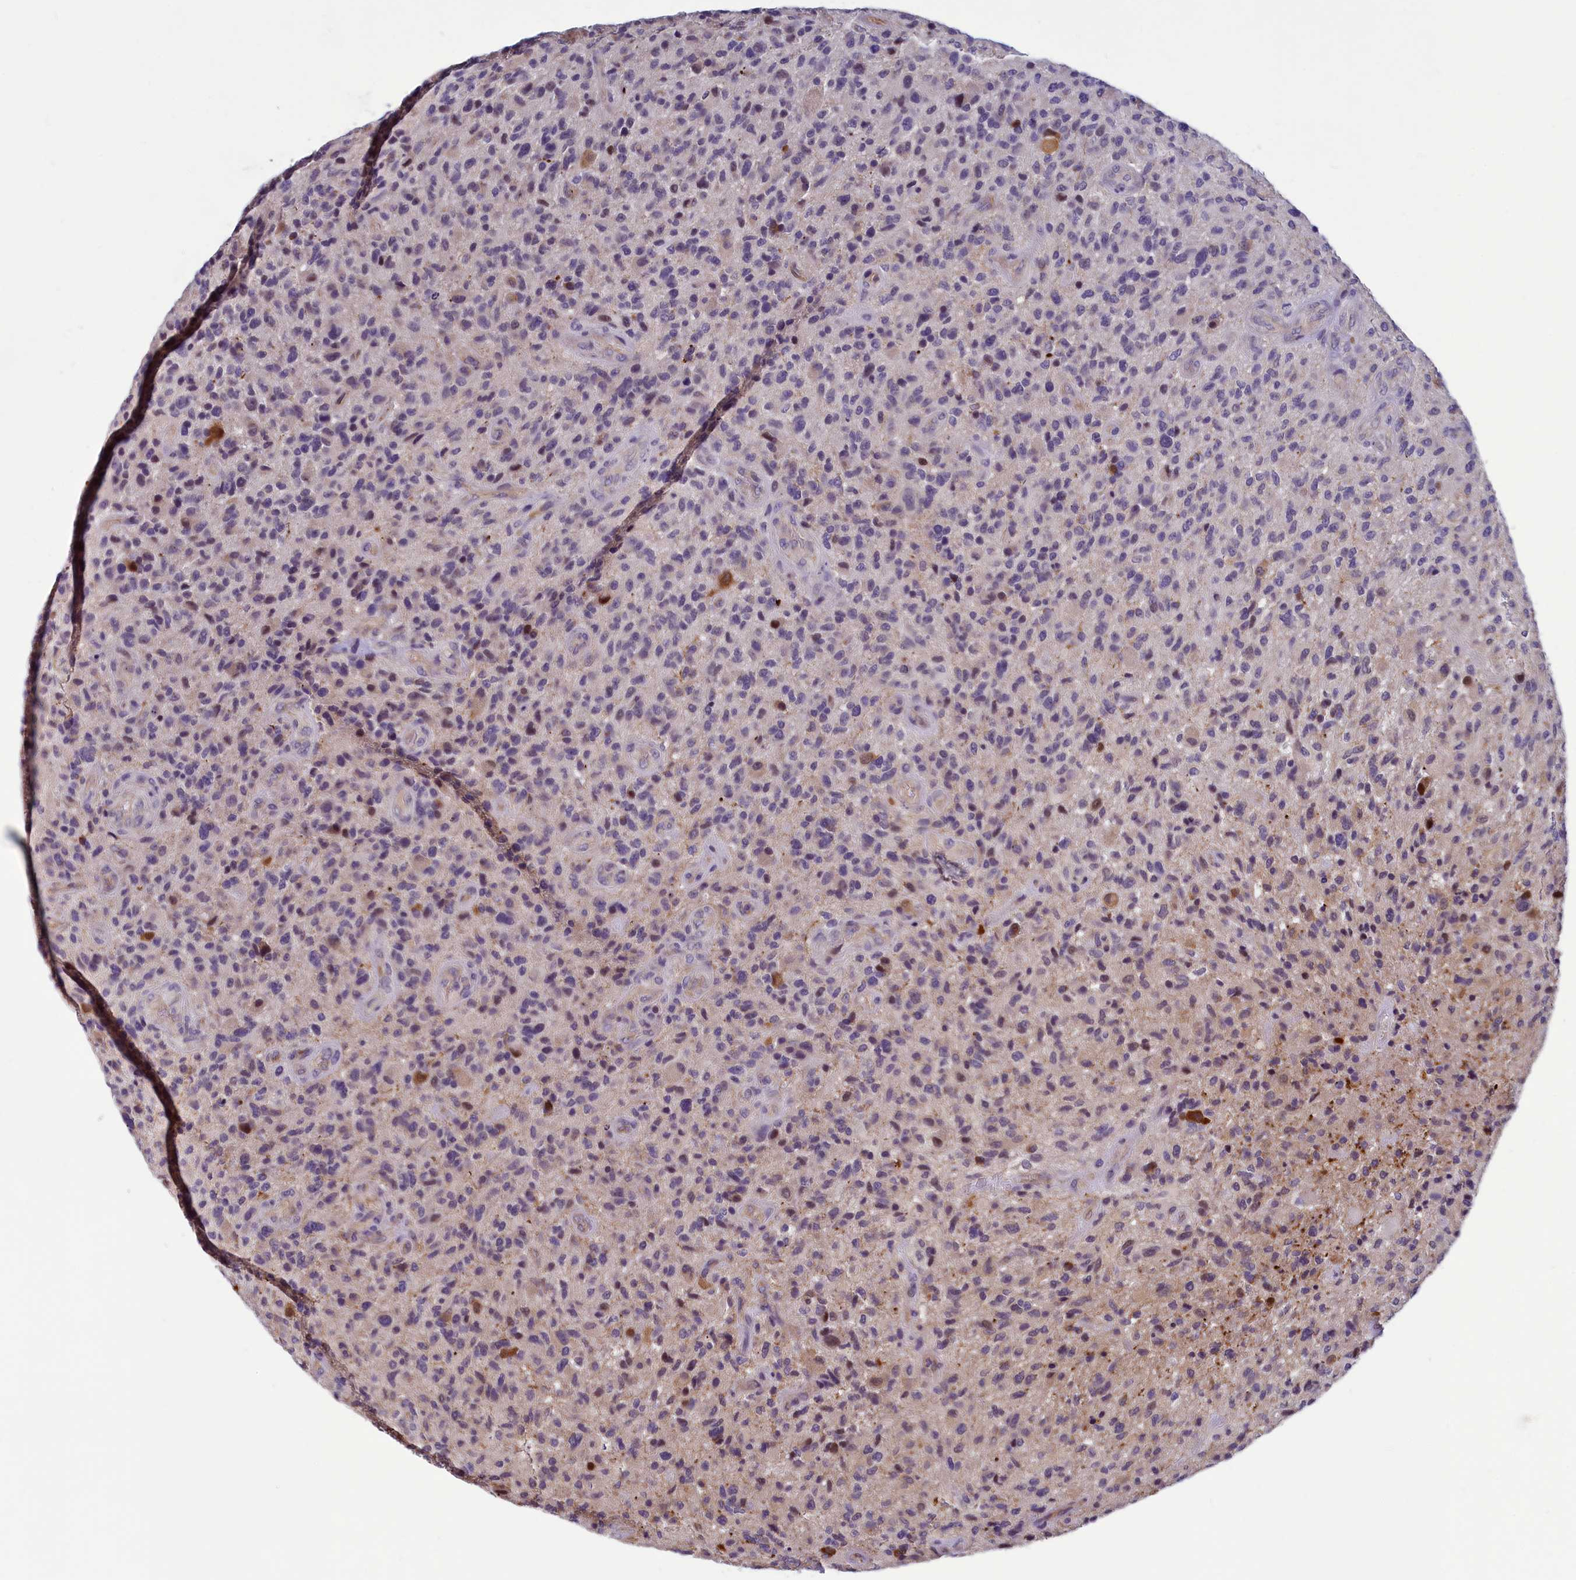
{"staining": {"intensity": "weak", "quantity": "<25%", "location": "cytoplasmic/membranous"}, "tissue": "glioma", "cell_type": "Tumor cells", "image_type": "cancer", "snomed": [{"axis": "morphology", "description": "Glioma, malignant, High grade"}, {"axis": "topography", "description": "Brain"}], "caption": "Immunohistochemistry micrograph of neoplastic tissue: malignant glioma (high-grade) stained with DAB shows no significant protein positivity in tumor cells.", "gene": "HECA", "patient": {"sex": "male", "age": 47}}